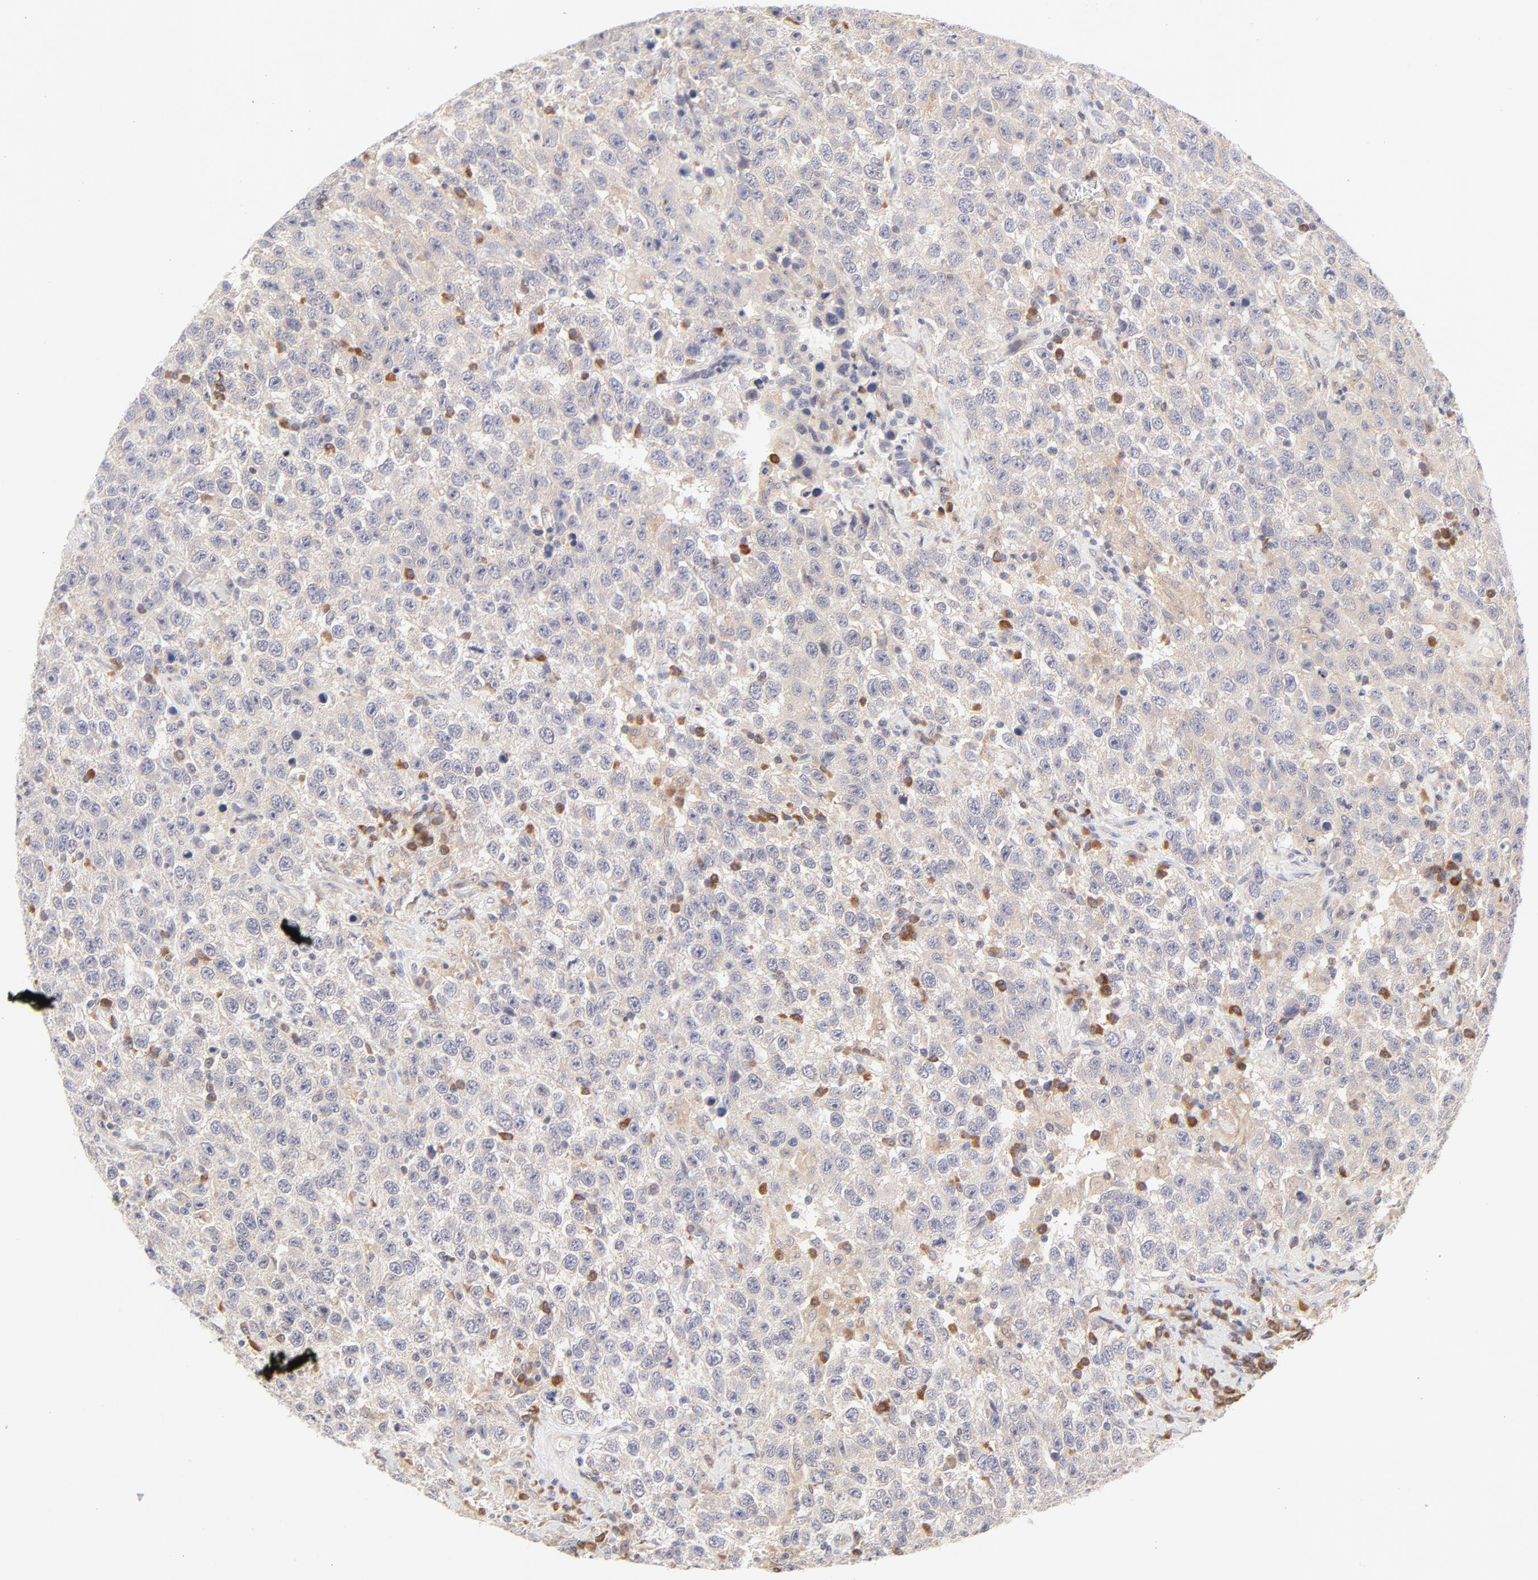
{"staining": {"intensity": "weak", "quantity": ">75%", "location": "cytoplasmic/membranous"}, "tissue": "testis cancer", "cell_type": "Tumor cells", "image_type": "cancer", "snomed": [{"axis": "morphology", "description": "Seminoma, NOS"}, {"axis": "topography", "description": "Testis"}], "caption": "A micrograph of human testis seminoma stained for a protein displays weak cytoplasmic/membranous brown staining in tumor cells.", "gene": "RPS6KA1", "patient": {"sex": "male", "age": 41}}